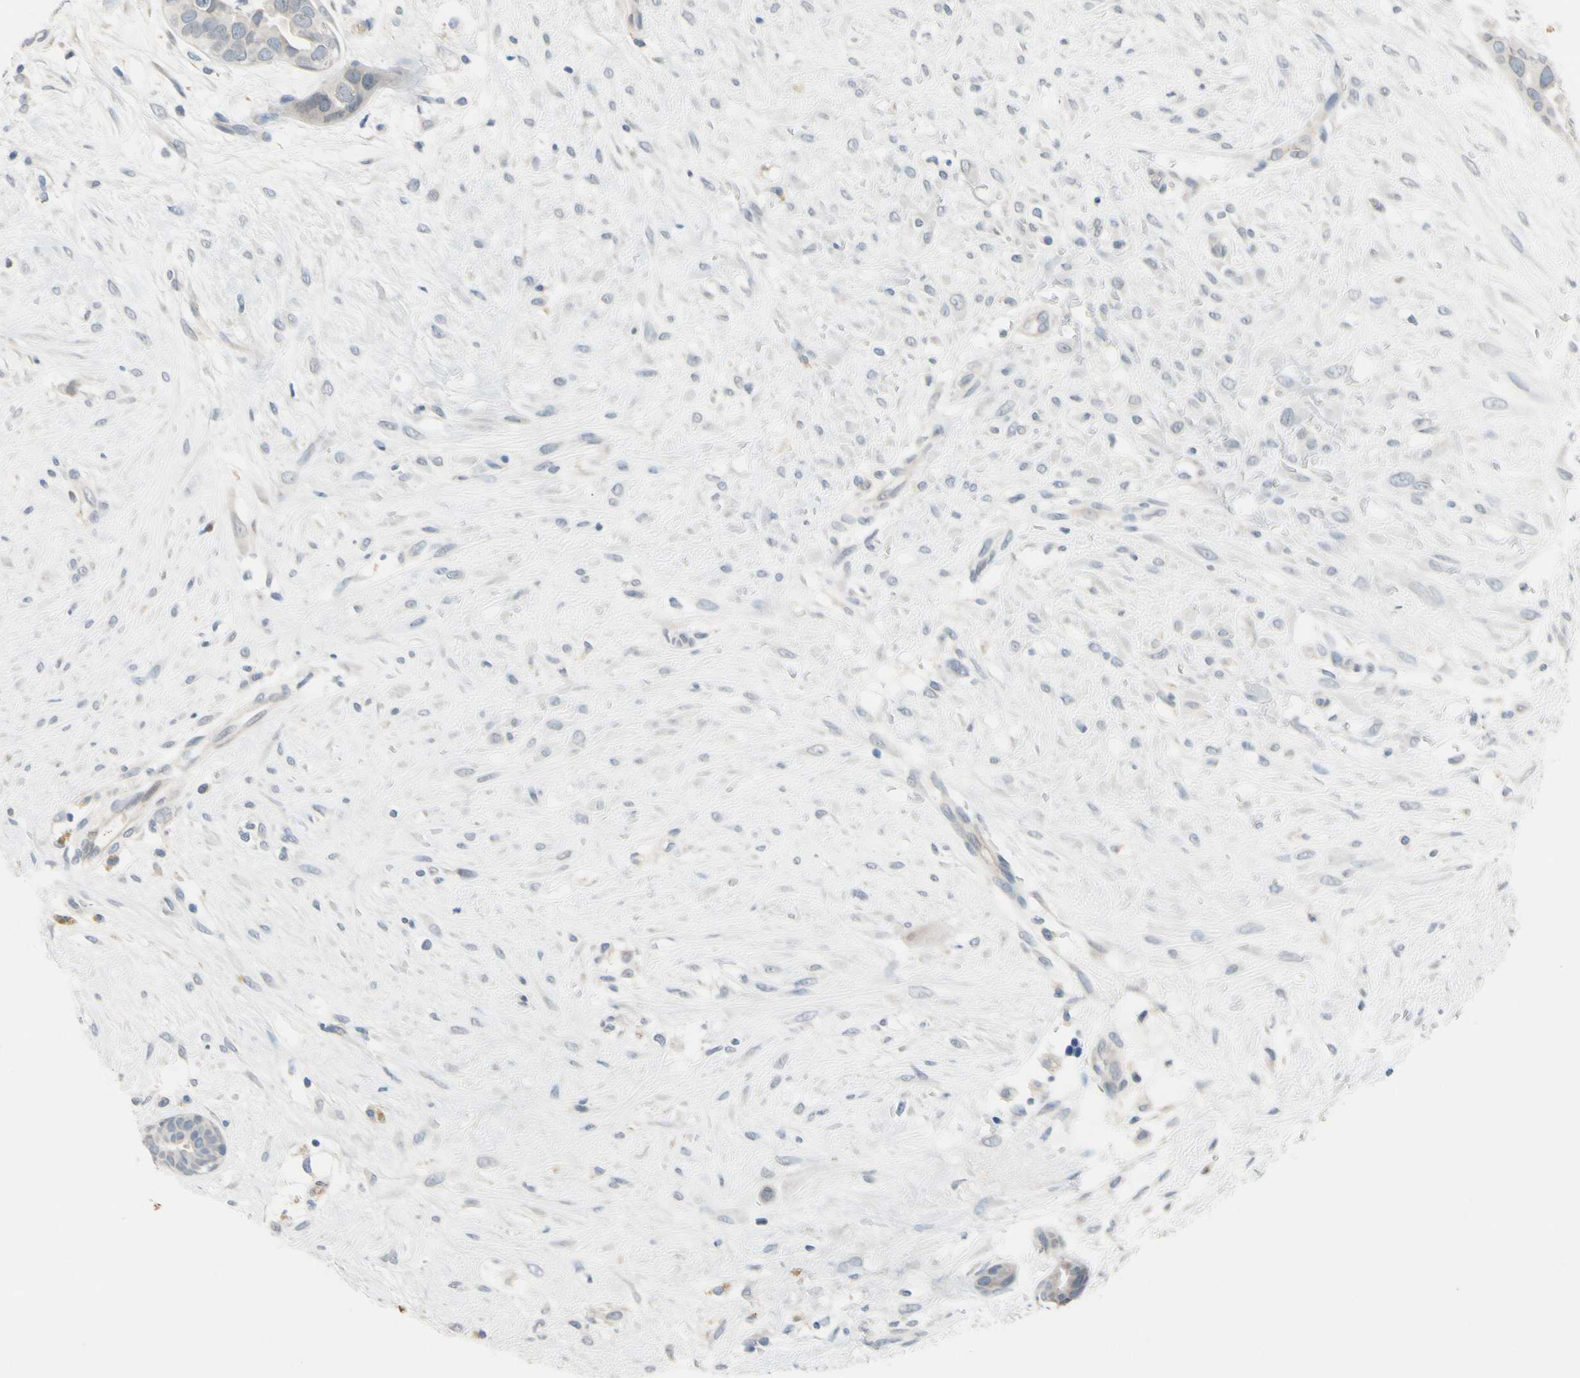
{"staining": {"intensity": "negative", "quantity": "none", "location": "none"}, "tissue": "breast cancer", "cell_type": "Tumor cells", "image_type": "cancer", "snomed": [{"axis": "morphology", "description": "Duct carcinoma"}, {"axis": "topography", "description": "Breast"}], "caption": "High power microscopy image of an IHC photomicrograph of intraductal carcinoma (breast), revealing no significant staining in tumor cells.", "gene": "CNDP1", "patient": {"sex": "female", "age": 40}}